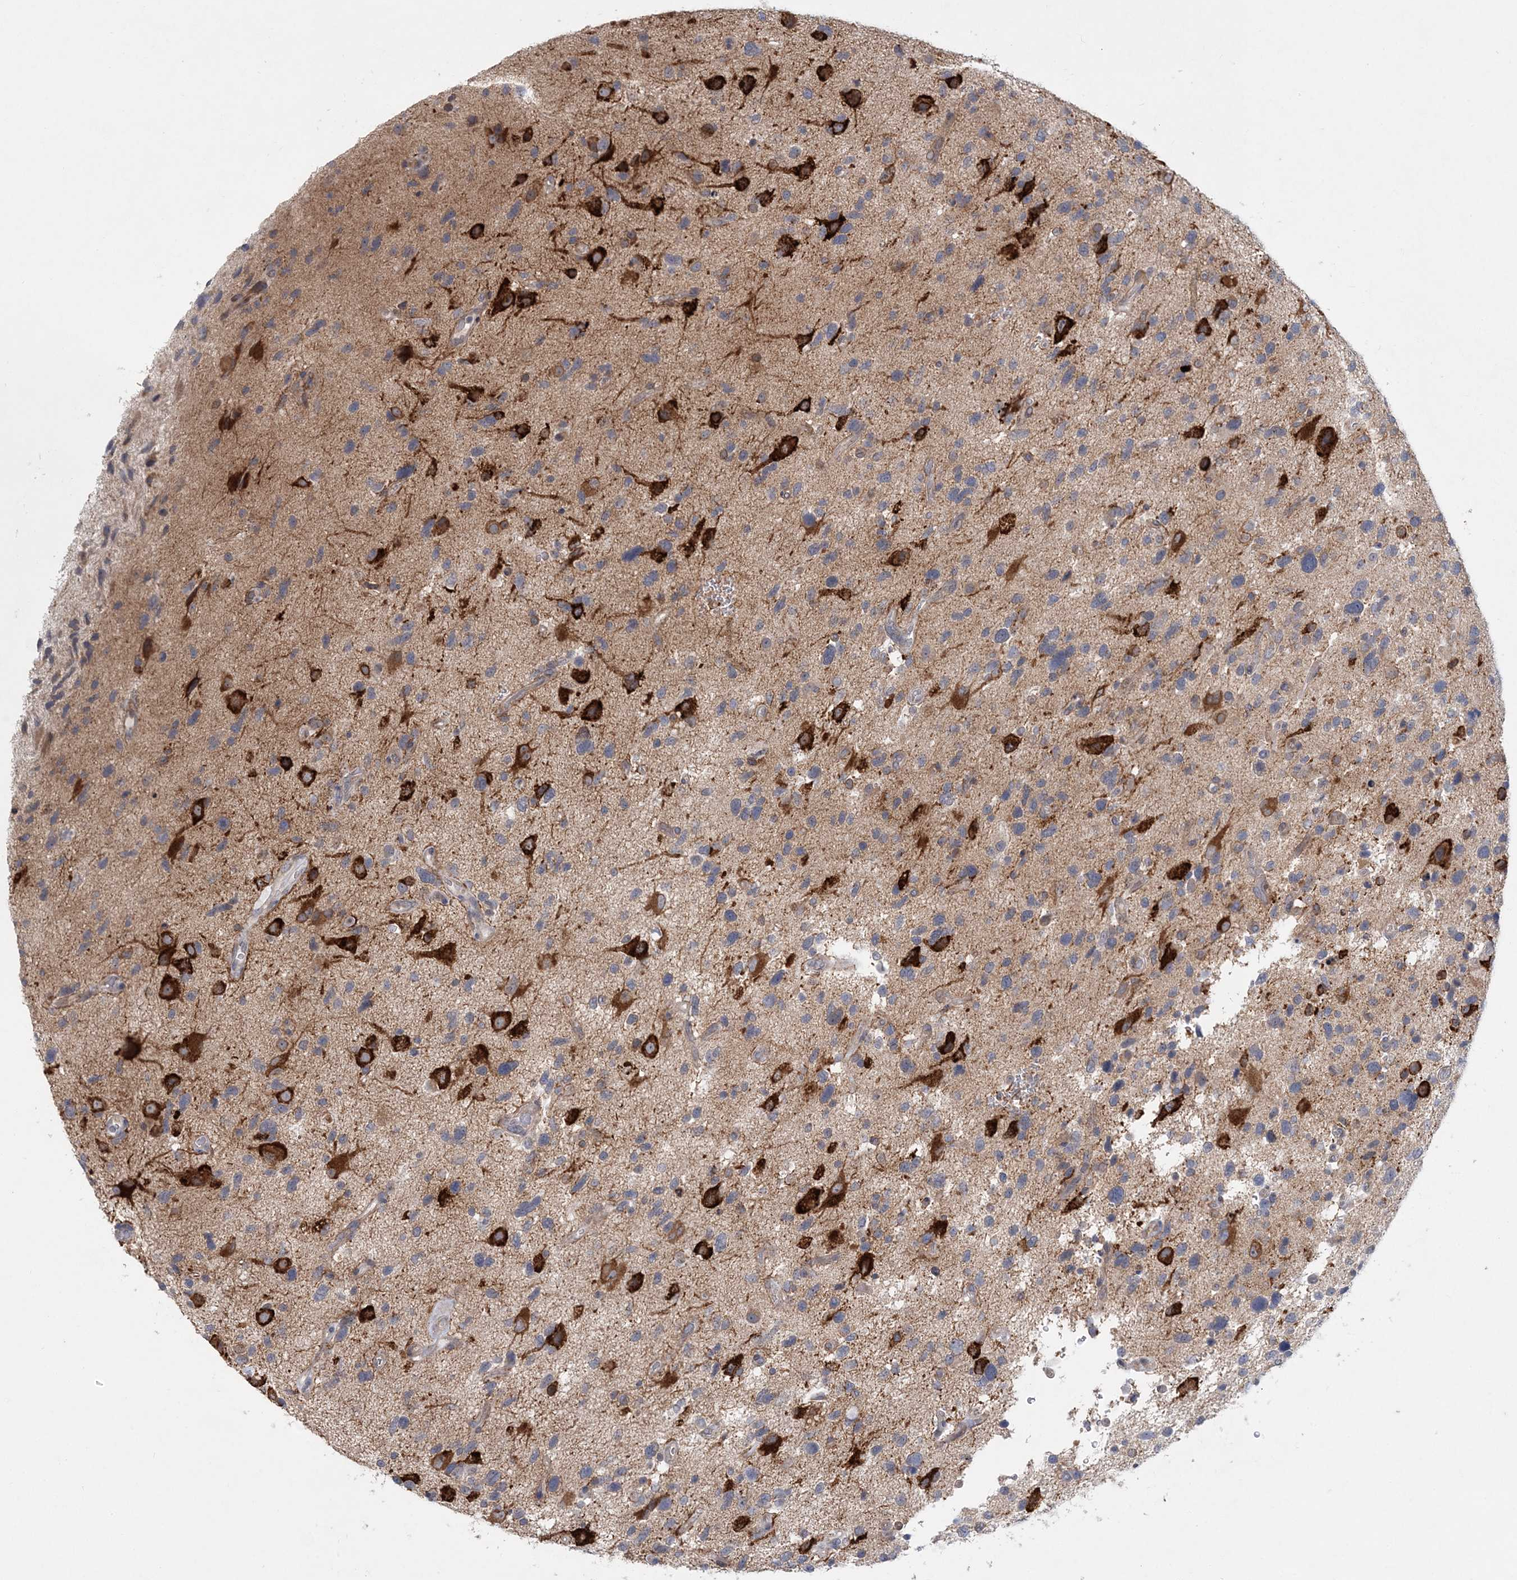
{"staining": {"intensity": "weak", "quantity": "<25%", "location": "cytoplasmic/membranous"}, "tissue": "glioma", "cell_type": "Tumor cells", "image_type": "cancer", "snomed": [{"axis": "morphology", "description": "Glioma, malignant, High grade"}, {"axis": "topography", "description": "Brain"}], "caption": "Tumor cells show no significant positivity in malignant glioma (high-grade).", "gene": "PCYOX1L", "patient": {"sex": "male", "age": 33}}